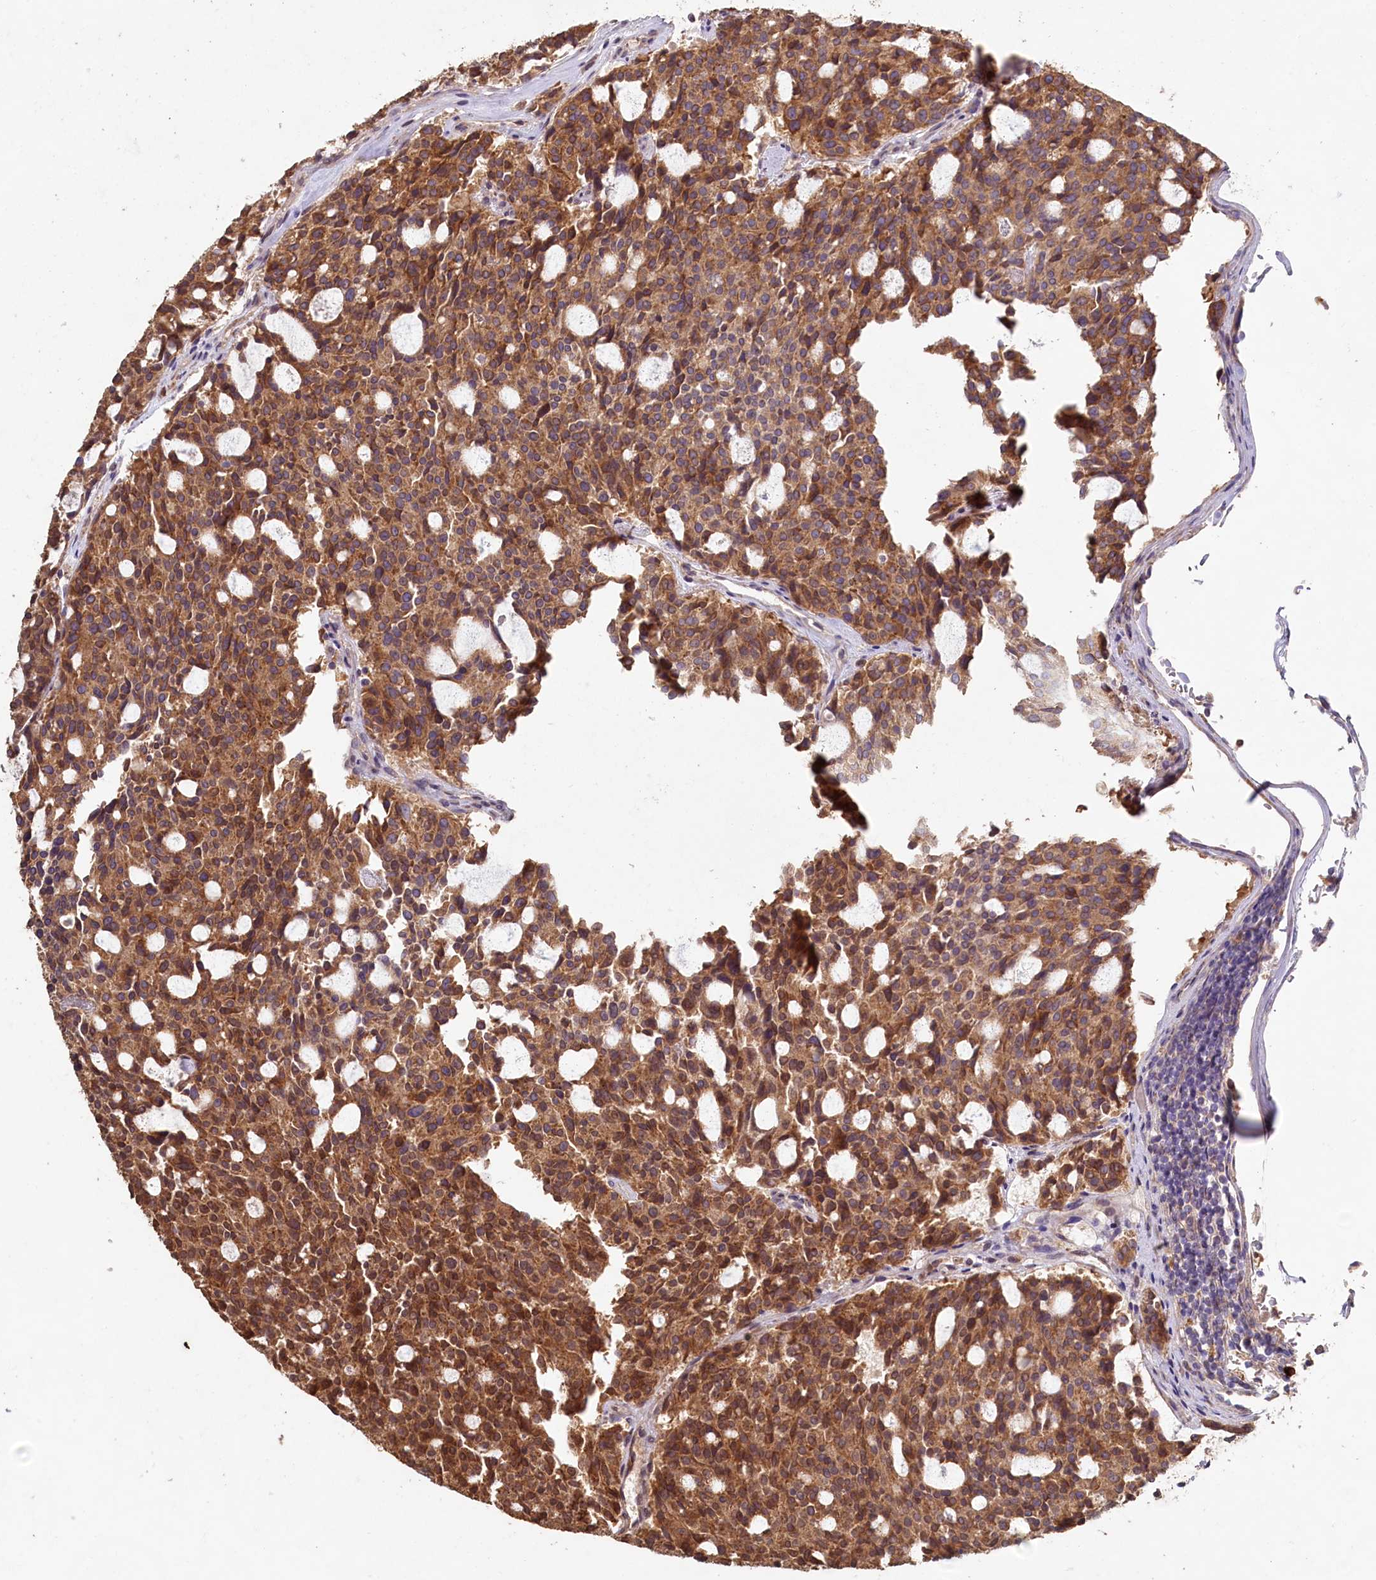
{"staining": {"intensity": "moderate", "quantity": ">75%", "location": "cytoplasmic/membranous"}, "tissue": "carcinoid", "cell_type": "Tumor cells", "image_type": "cancer", "snomed": [{"axis": "morphology", "description": "Carcinoid, malignant, NOS"}, {"axis": "topography", "description": "Pancreas"}], "caption": "Immunohistochemical staining of carcinoid reveals medium levels of moderate cytoplasmic/membranous staining in about >75% of tumor cells.", "gene": "FUNDC1", "patient": {"sex": "female", "age": 54}}